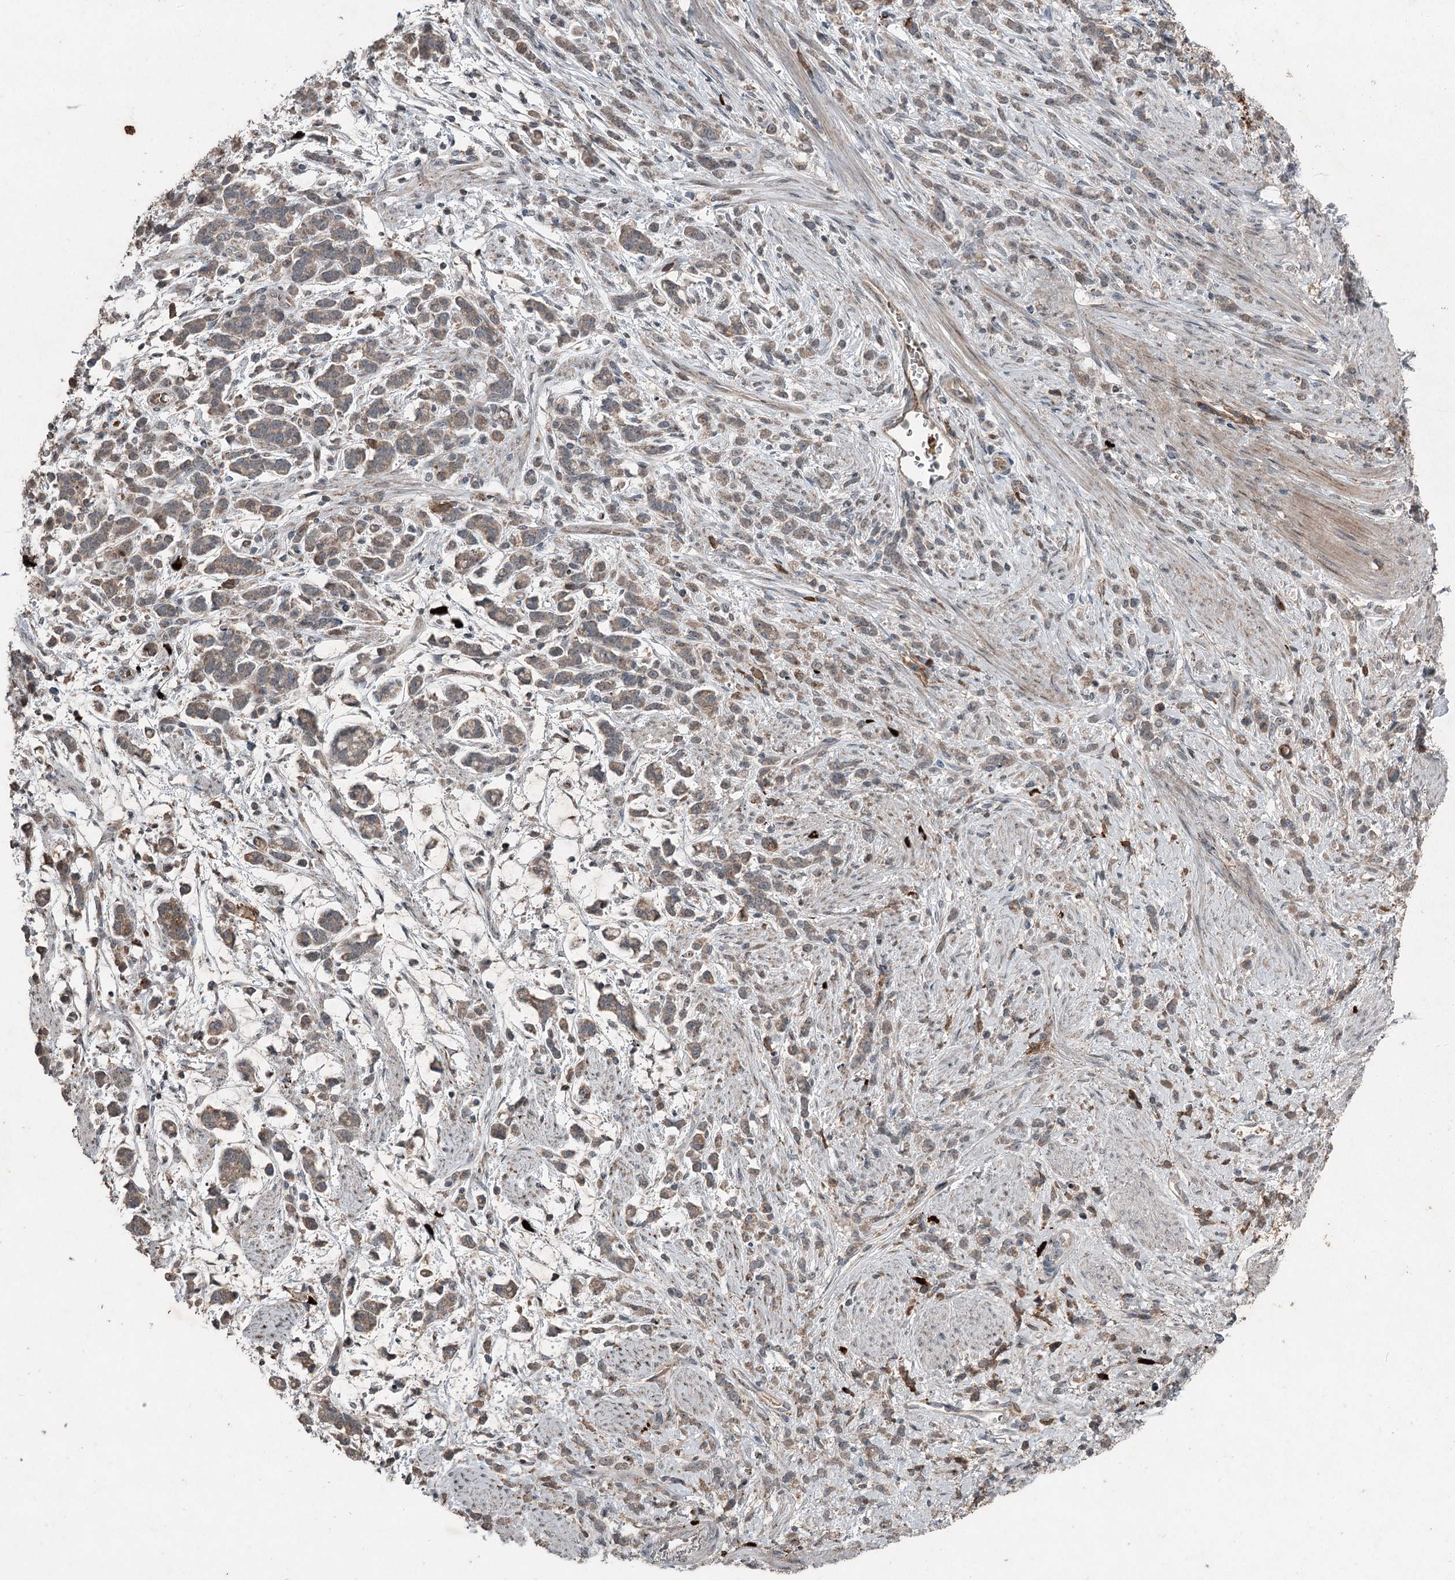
{"staining": {"intensity": "weak", "quantity": "25%-75%", "location": "cytoplasmic/membranous"}, "tissue": "stomach cancer", "cell_type": "Tumor cells", "image_type": "cancer", "snomed": [{"axis": "morphology", "description": "Adenocarcinoma, NOS"}, {"axis": "topography", "description": "Stomach"}], "caption": "Stomach cancer (adenocarcinoma) tissue demonstrates weak cytoplasmic/membranous positivity in approximately 25%-75% of tumor cells, visualized by immunohistochemistry.", "gene": "SLC39A8", "patient": {"sex": "female", "age": 60}}